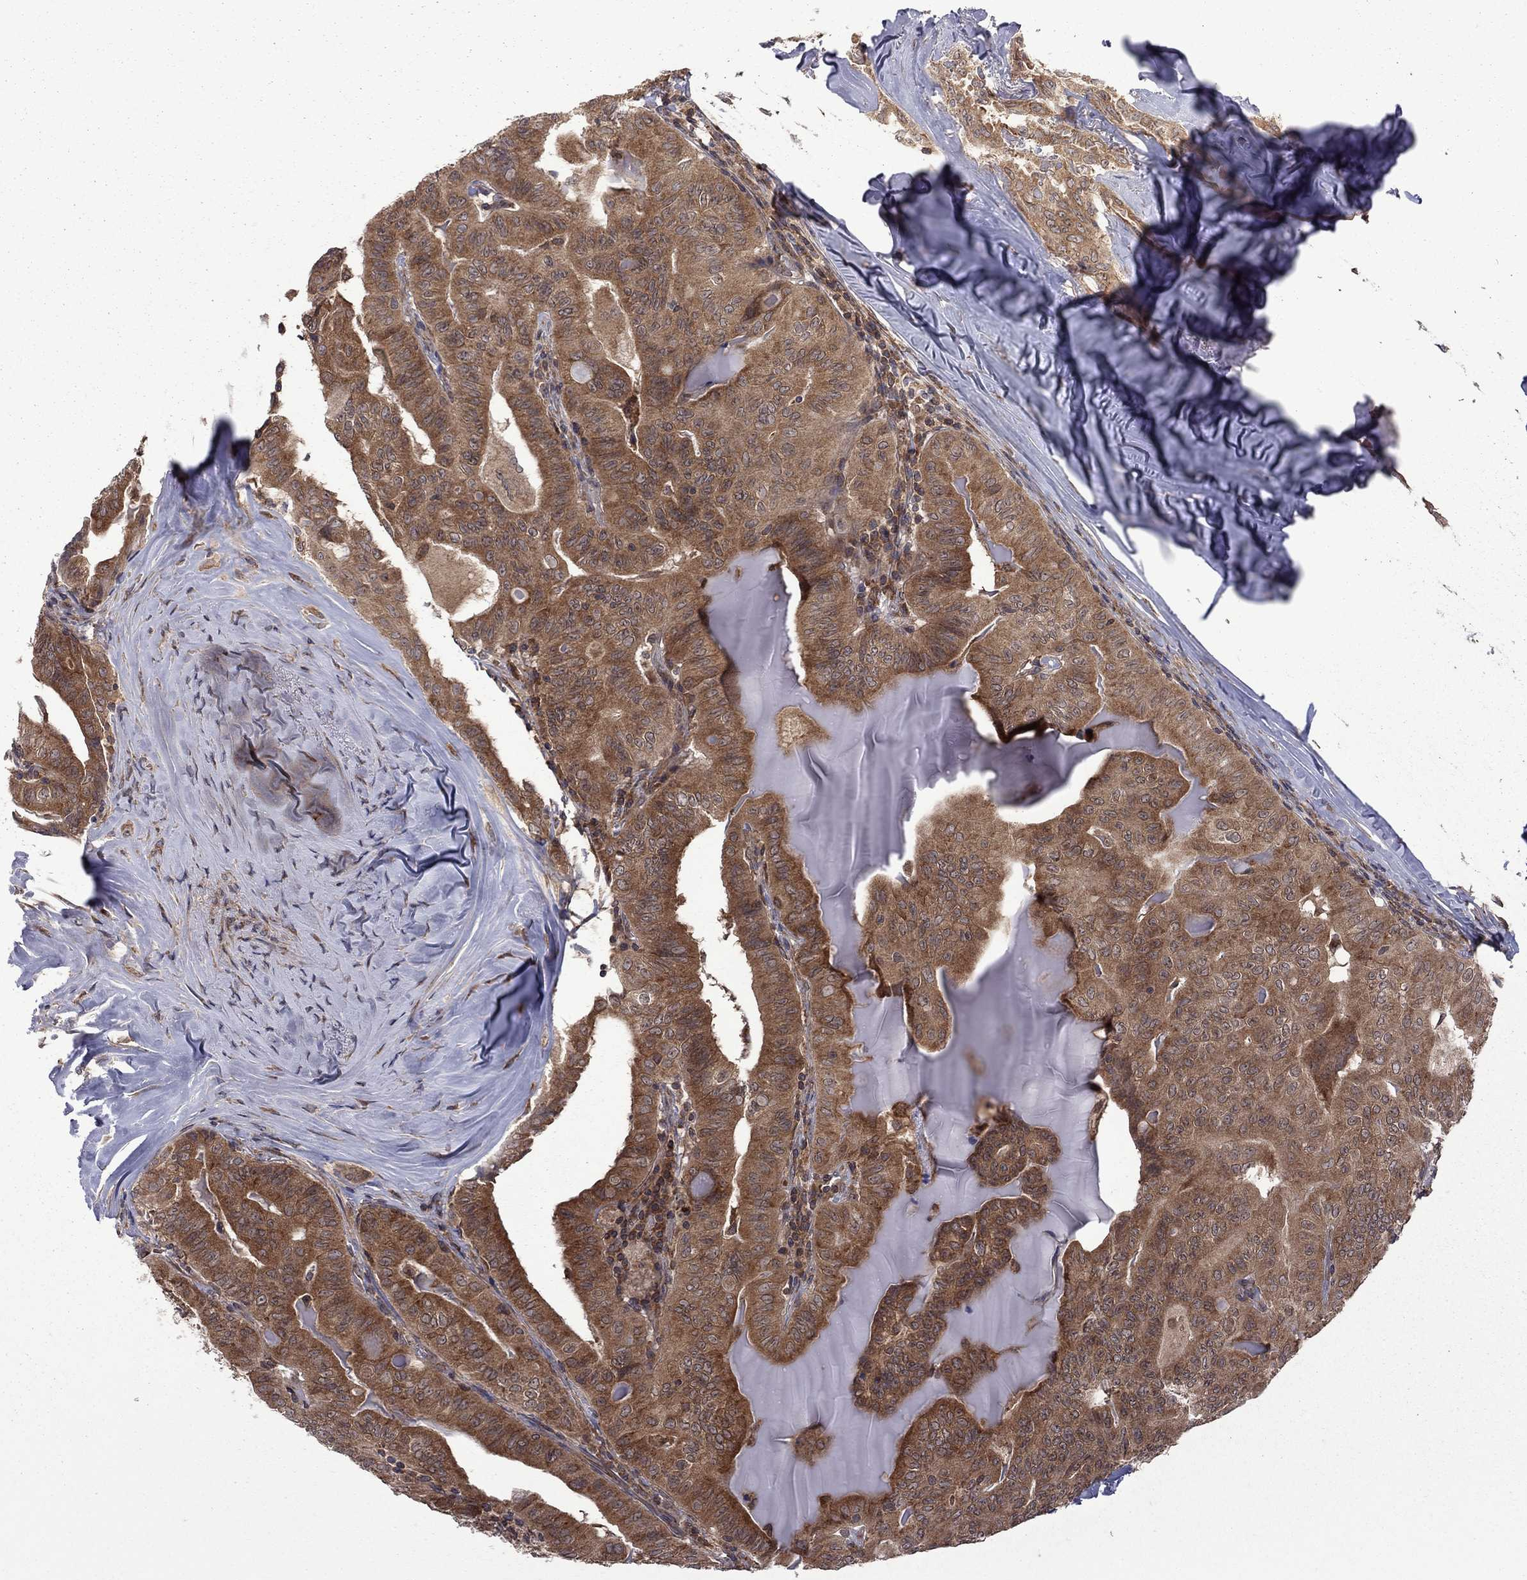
{"staining": {"intensity": "moderate", "quantity": ">75%", "location": "cytoplasmic/membranous"}, "tissue": "thyroid cancer", "cell_type": "Tumor cells", "image_type": "cancer", "snomed": [{"axis": "morphology", "description": "Papillary adenocarcinoma, NOS"}, {"axis": "topography", "description": "Thyroid gland"}], "caption": "The photomicrograph demonstrates a brown stain indicating the presence of a protein in the cytoplasmic/membranous of tumor cells in thyroid cancer (papillary adenocarcinoma). The staining was performed using DAB to visualize the protein expression in brown, while the nuclei were stained in blue with hematoxylin (Magnification: 20x).", "gene": "NAA50", "patient": {"sex": "female", "age": 68}}